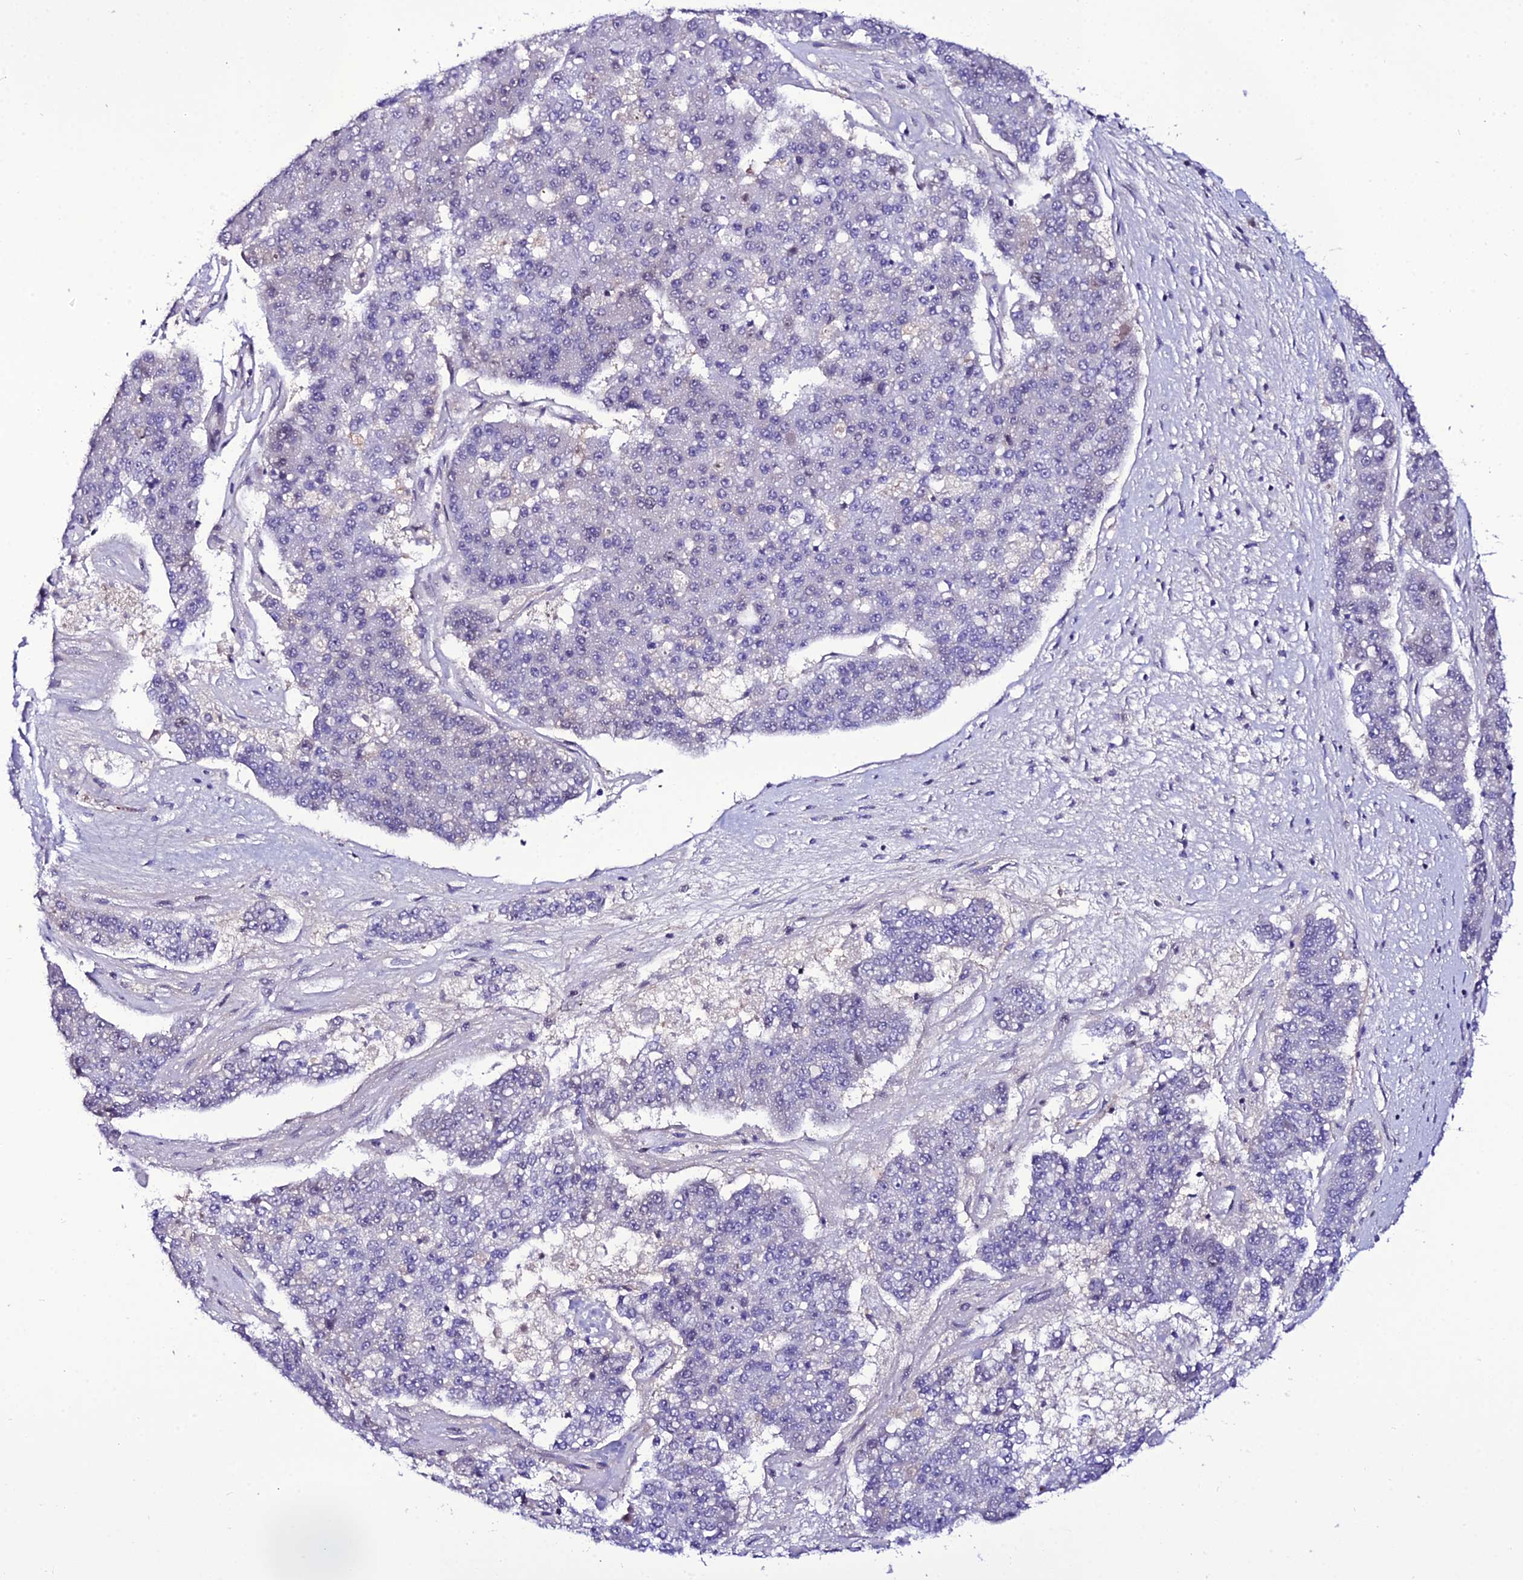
{"staining": {"intensity": "negative", "quantity": "none", "location": "none"}, "tissue": "pancreatic cancer", "cell_type": "Tumor cells", "image_type": "cancer", "snomed": [{"axis": "morphology", "description": "Adenocarcinoma, NOS"}, {"axis": "topography", "description": "Pancreas"}], "caption": "The micrograph exhibits no staining of tumor cells in pancreatic adenocarcinoma.", "gene": "DEFB132", "patient": {"sex": "male", "age": 50}}